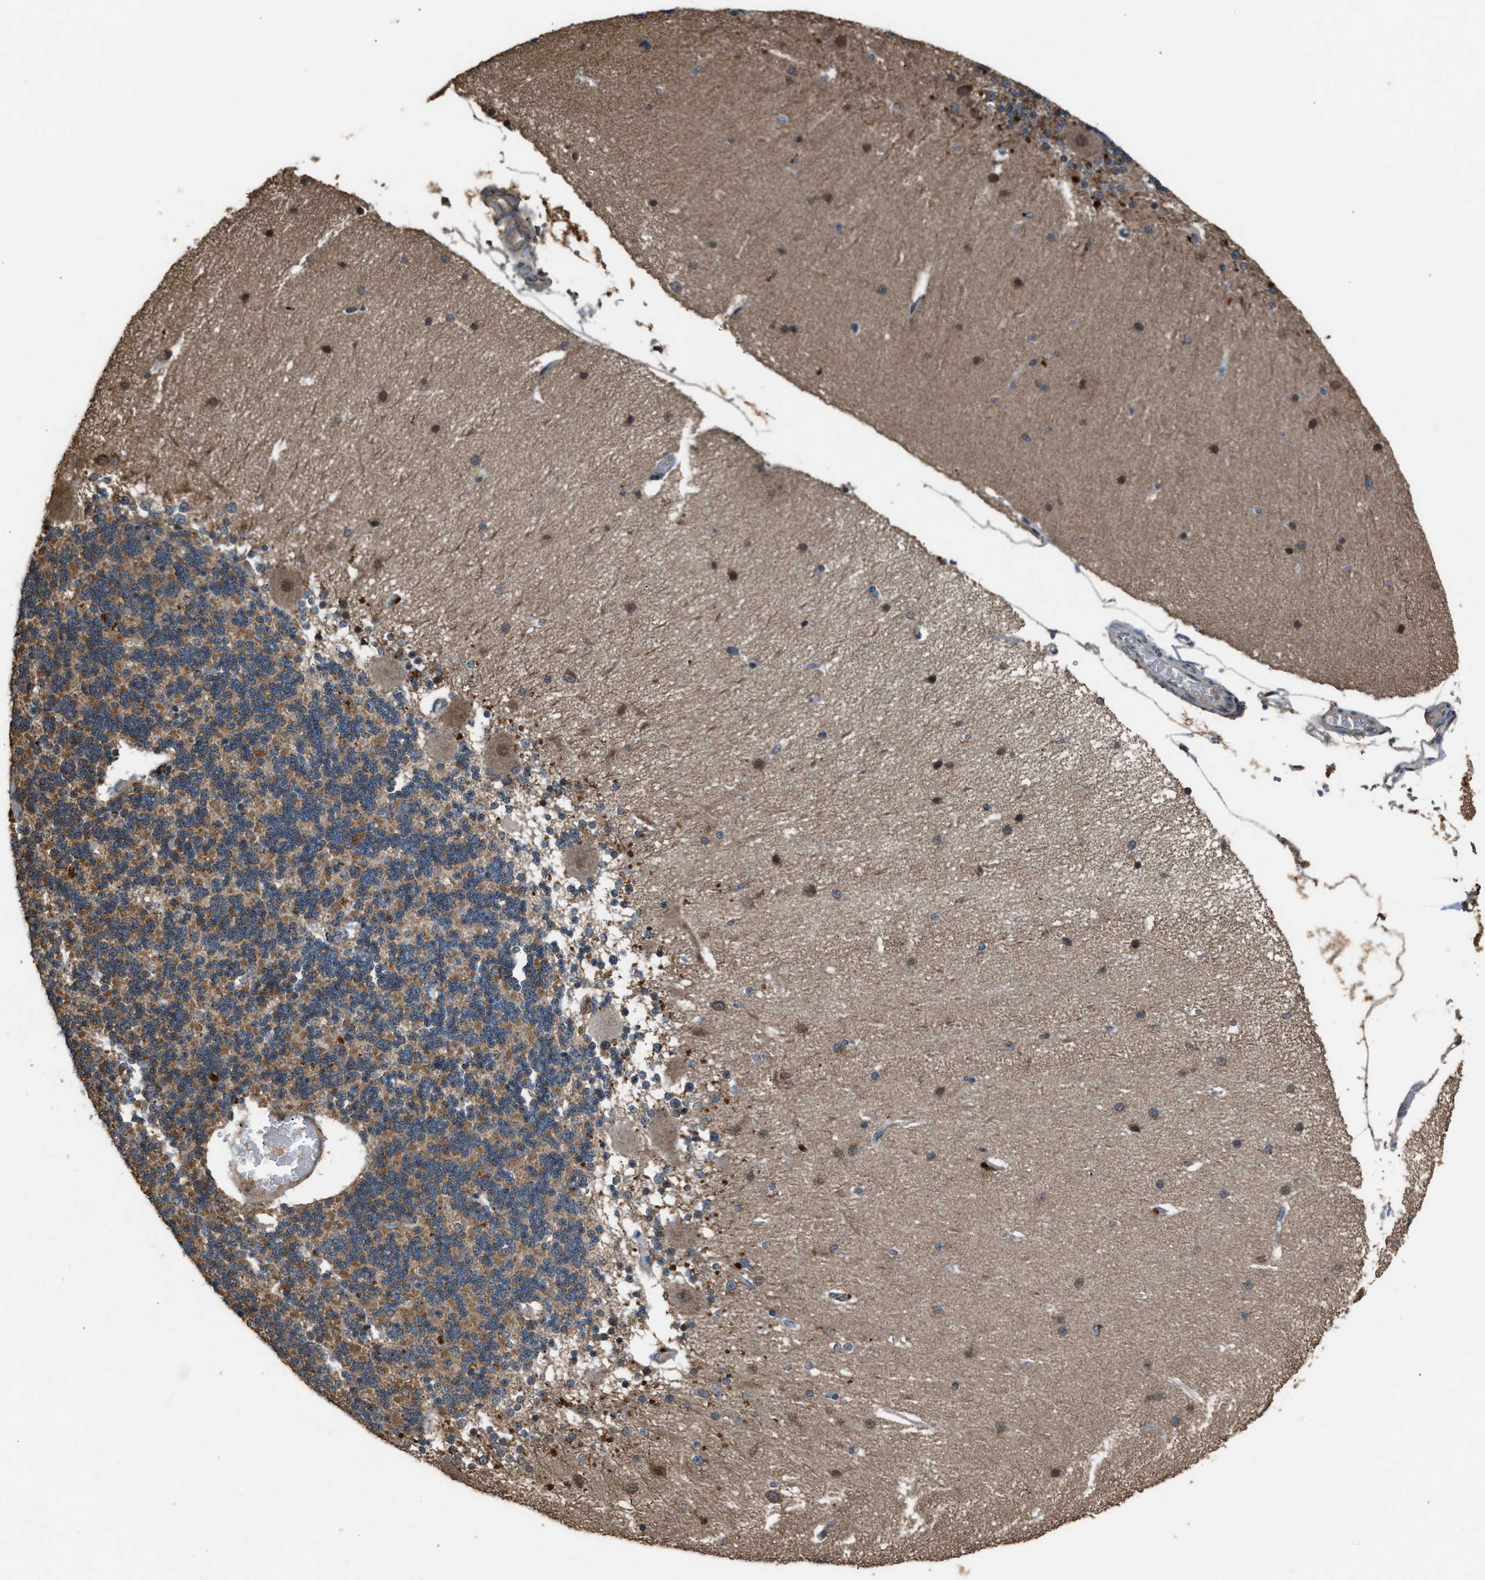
{"staining": {"intensity": "moderate", "quantity": ">75%", "location": "cytoplasmic/membranous"}, "tissue": "cerebellum", "cell_type": "Cells in granular layer", "image_type": "normal", "snomed": [{"axis": "morphology", "description": "Normal tissue, NOS"}, {"axis": "topography", "description": "Cerebellum"}], "caption": "A brown stain labels moderate cytoplasmic/membranous positivity of a protein in cells in granular layer of normal cerebellum.", "gene": "PSMD1", "patient": {"sex": "female", "age": 54}}